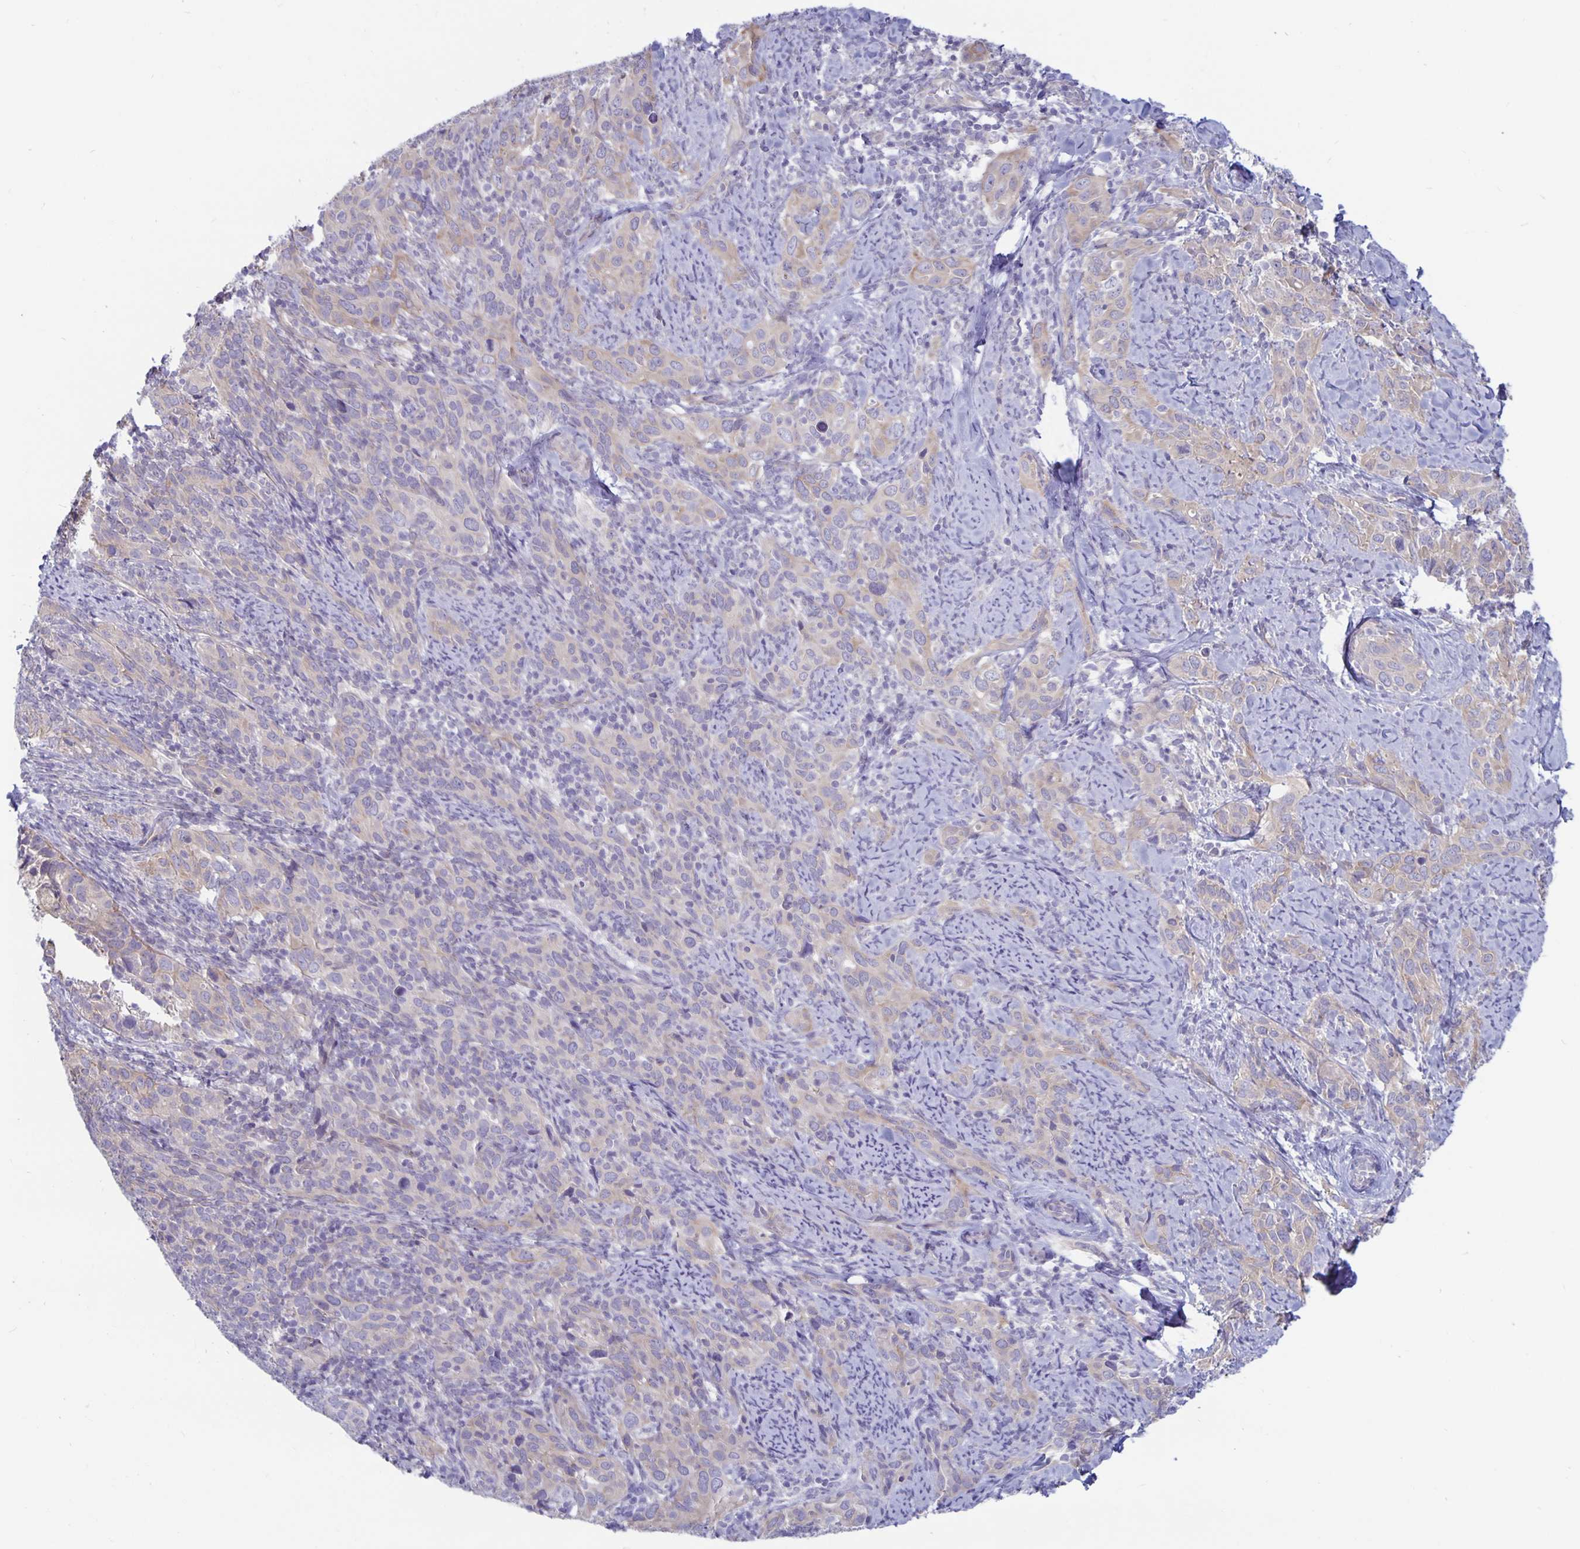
{"staining": {"intensity": "weak", "quantity": "25%-75%", "location": "cytoplasmic/membranous"}, "tissue": "cervical cancer", "cell_type": "Tumor cells", "image_type": "cancer", "snomed": [{"axis": "morphology", "description": "Squamous cell carcinoma, NOS"}, {"axis": "topography", "description": "Cervix"}], "caption": "Tumor cells display weak cytoplasmic/membranous positivity in approximately 25%-75% of cells in cervical cancer.", "gene": "PLCB3", "patient": {"sex": "female", "age": 51}}